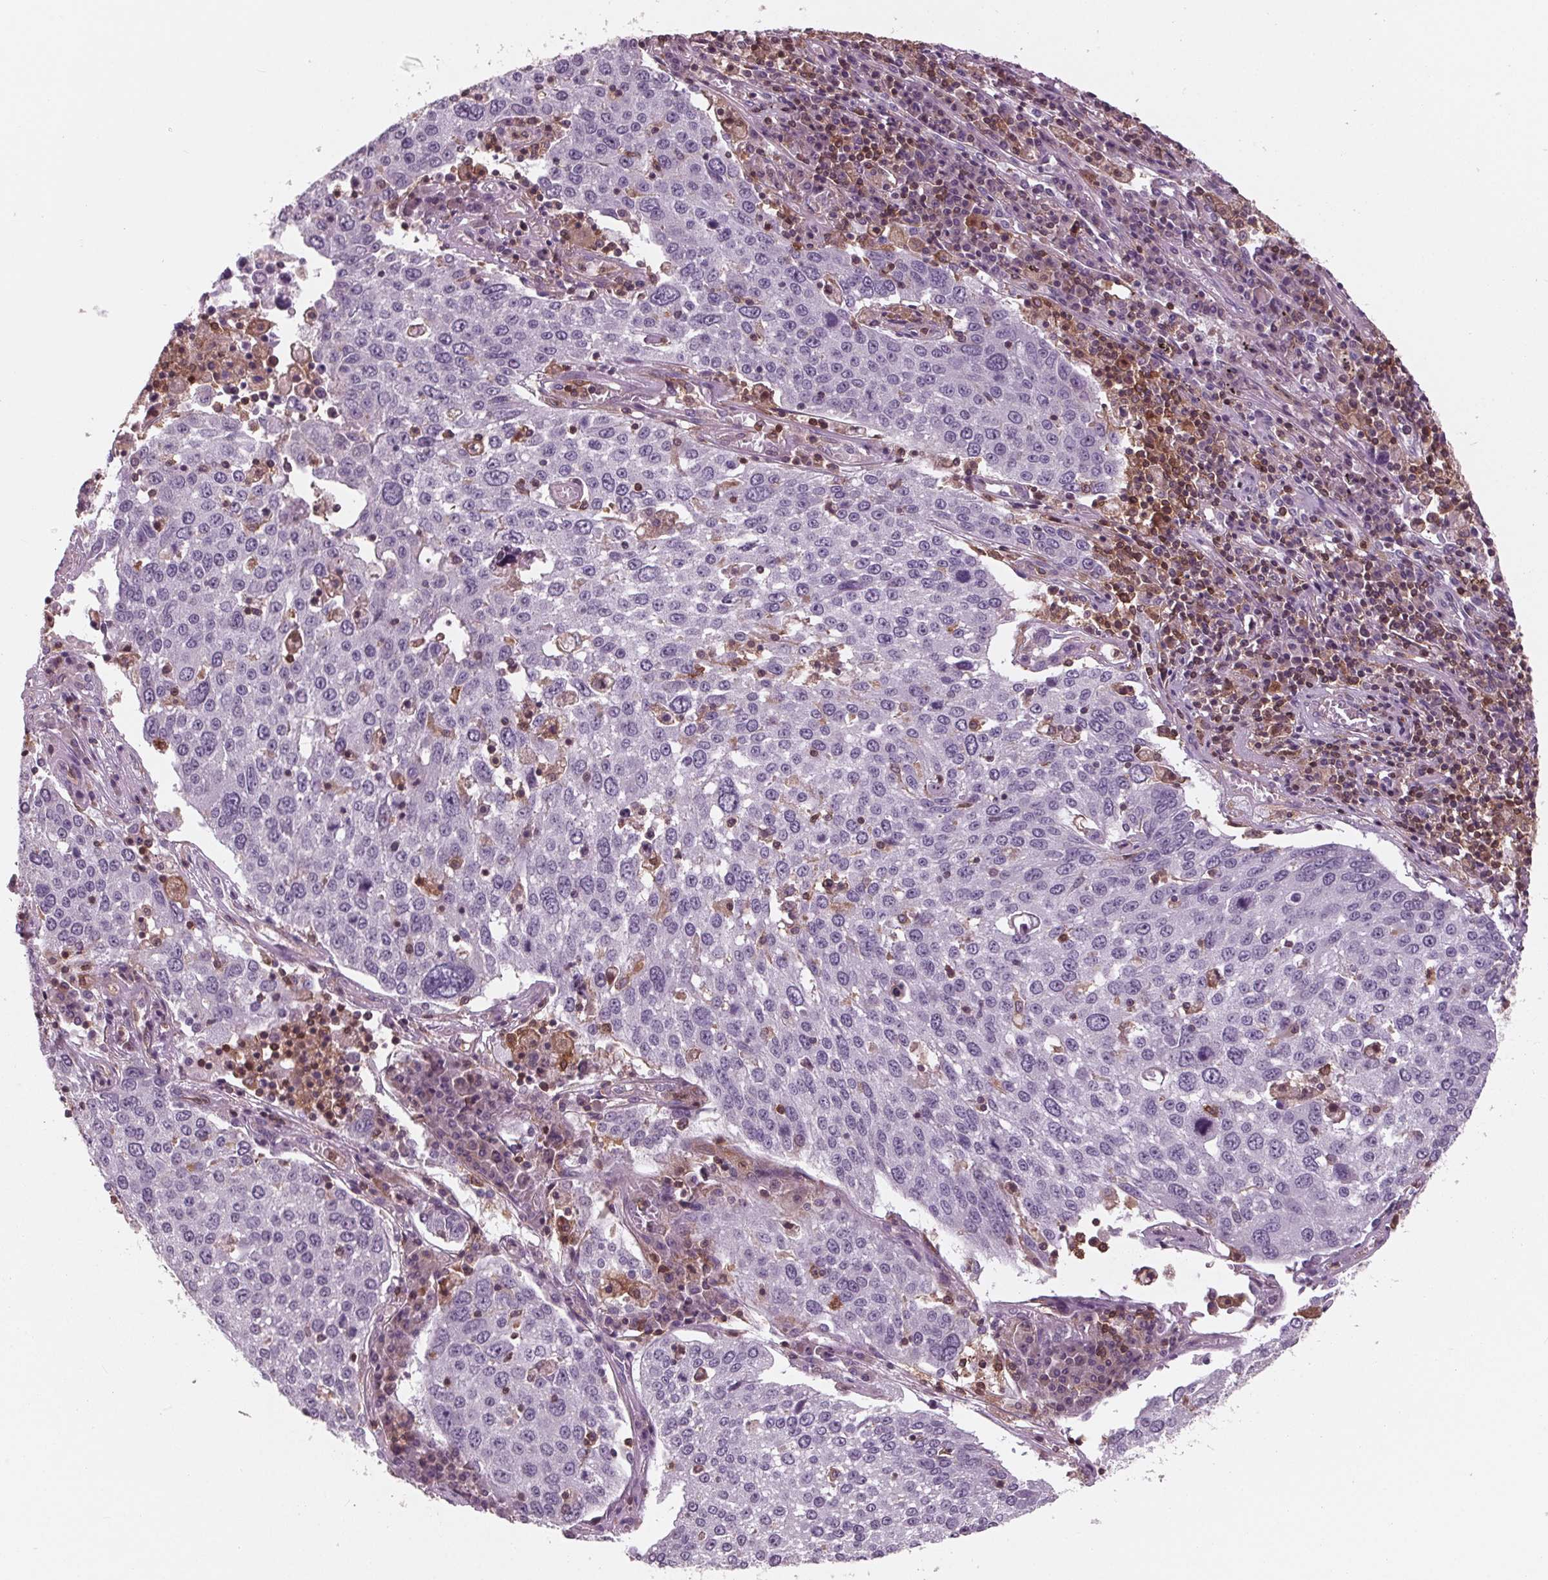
{"staining": {"intensity": "negative", "quantity": "none", "location": "none"}, "tissue": "lung cancer", "cell_type": "Tumor cells", "image_type": "cancer", "snomed": [{"axis": "morphology", "description": "Squamous cell carcinoma, NOS"}, {"axis": "topography", "description": "Lung"}], "caption": "This image is of lung cancer stained with immunohistochemistry (IHC) to label a protein in brown with the nuclei are counter-stained blue. There is no expression in tumor cells.", "gene": "ARHGAP25", "patient": {"sex": "male", "age": 65}}